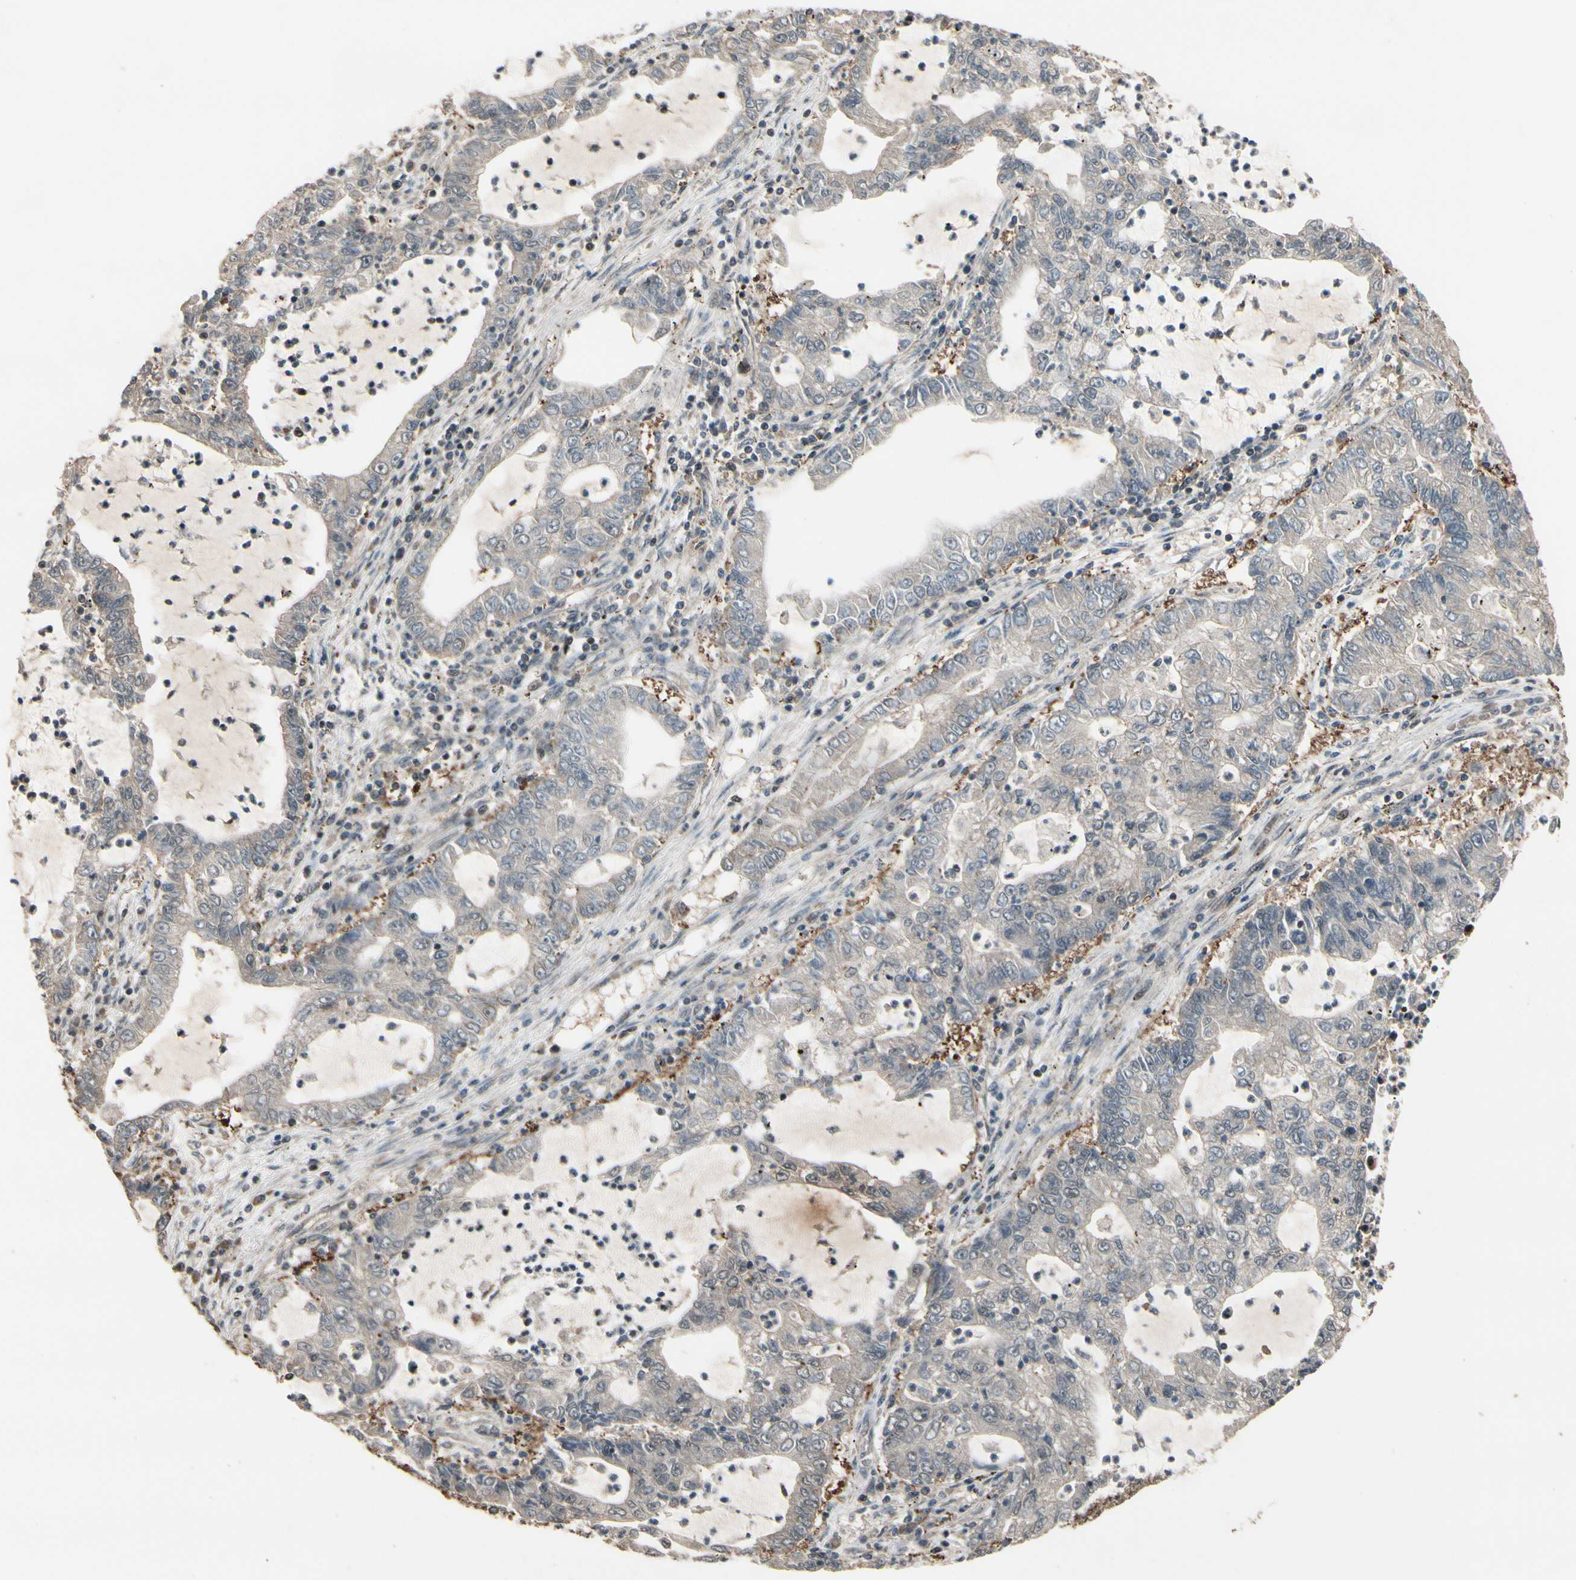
{"staining": {"intensity": "negative", "quantity": "none", "location": "none"}, "tissue": "lung cancer", "cell_type": "Tumor cells", "image_type": "cancer", "snomed": [{"axis": "morphology", "description": "Adenocarcinoma, NOS"}, {"axis": "topography", "description": "Lung"}], "caption": "High power microscopy micrograph of an IHC image of adenocarcinoma (lung), revealing no significant positivity in tumor cells. Brightfield microscopy of IHC stained with DAB (brown) and hematoxylin (blue), captured at high magnification.", "gene": "CSF1R", "patient": {"sex": "female", "age": 51}}